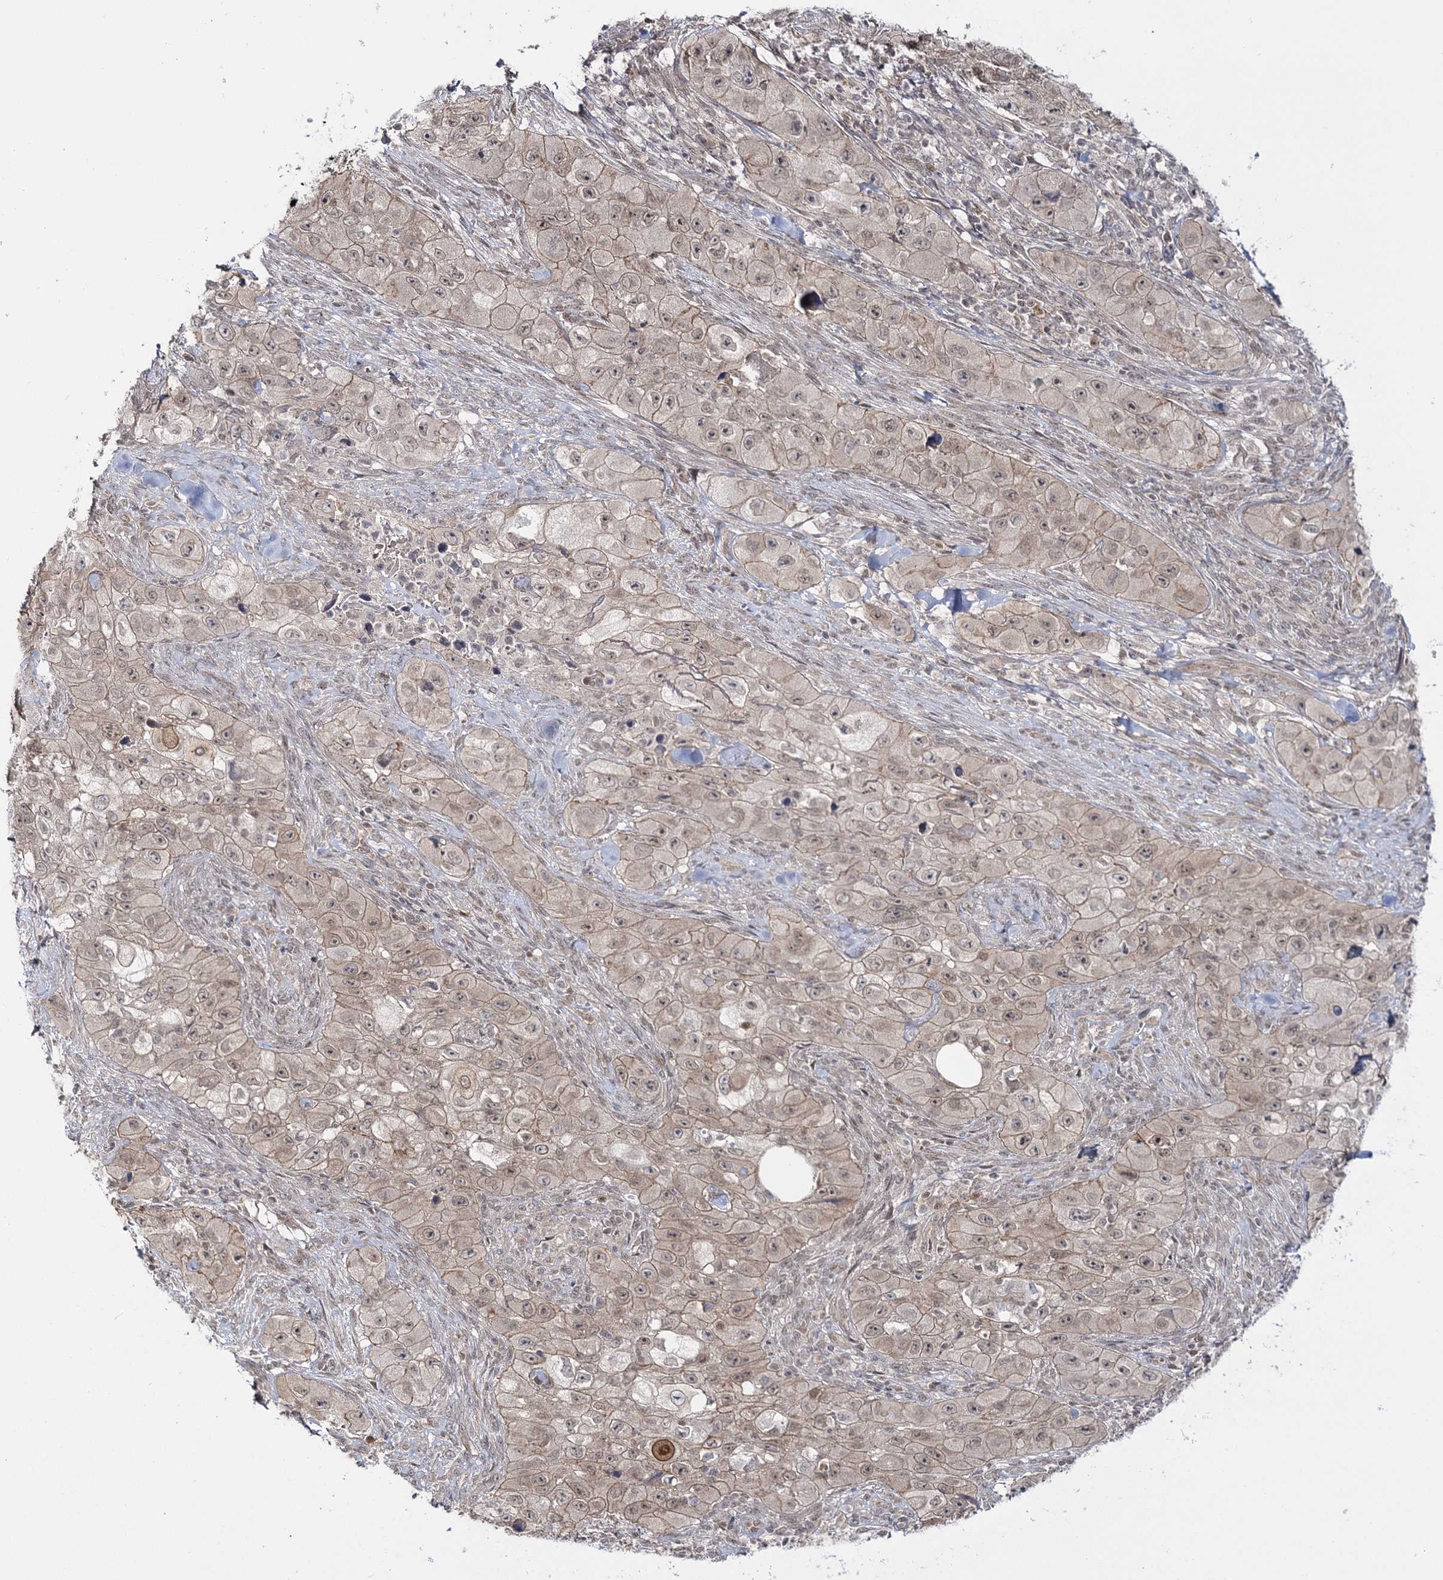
{"staining": {"intensity": "weak", "quantity": "25%-75%", "location": "cytoplasmic/membranous,nuclear"}, "tissue": "skin cancer", "cell_type": "Tumor cells", "image_type": "cancer", "snomed": [{"axis": "morphology", "description": "Squamous cell carcinoma, NOS"}, {"axis": "topography", "description": "Skin"}, {"axis": "topography", "description": "Subcutis"}], "caption": "Squamous cell carcinoma (skin) stained with a protein marker reveals weak staining in tumor cells.", "gene": "ZFAND6", "patient": {"sex": "male", "age": 73}}